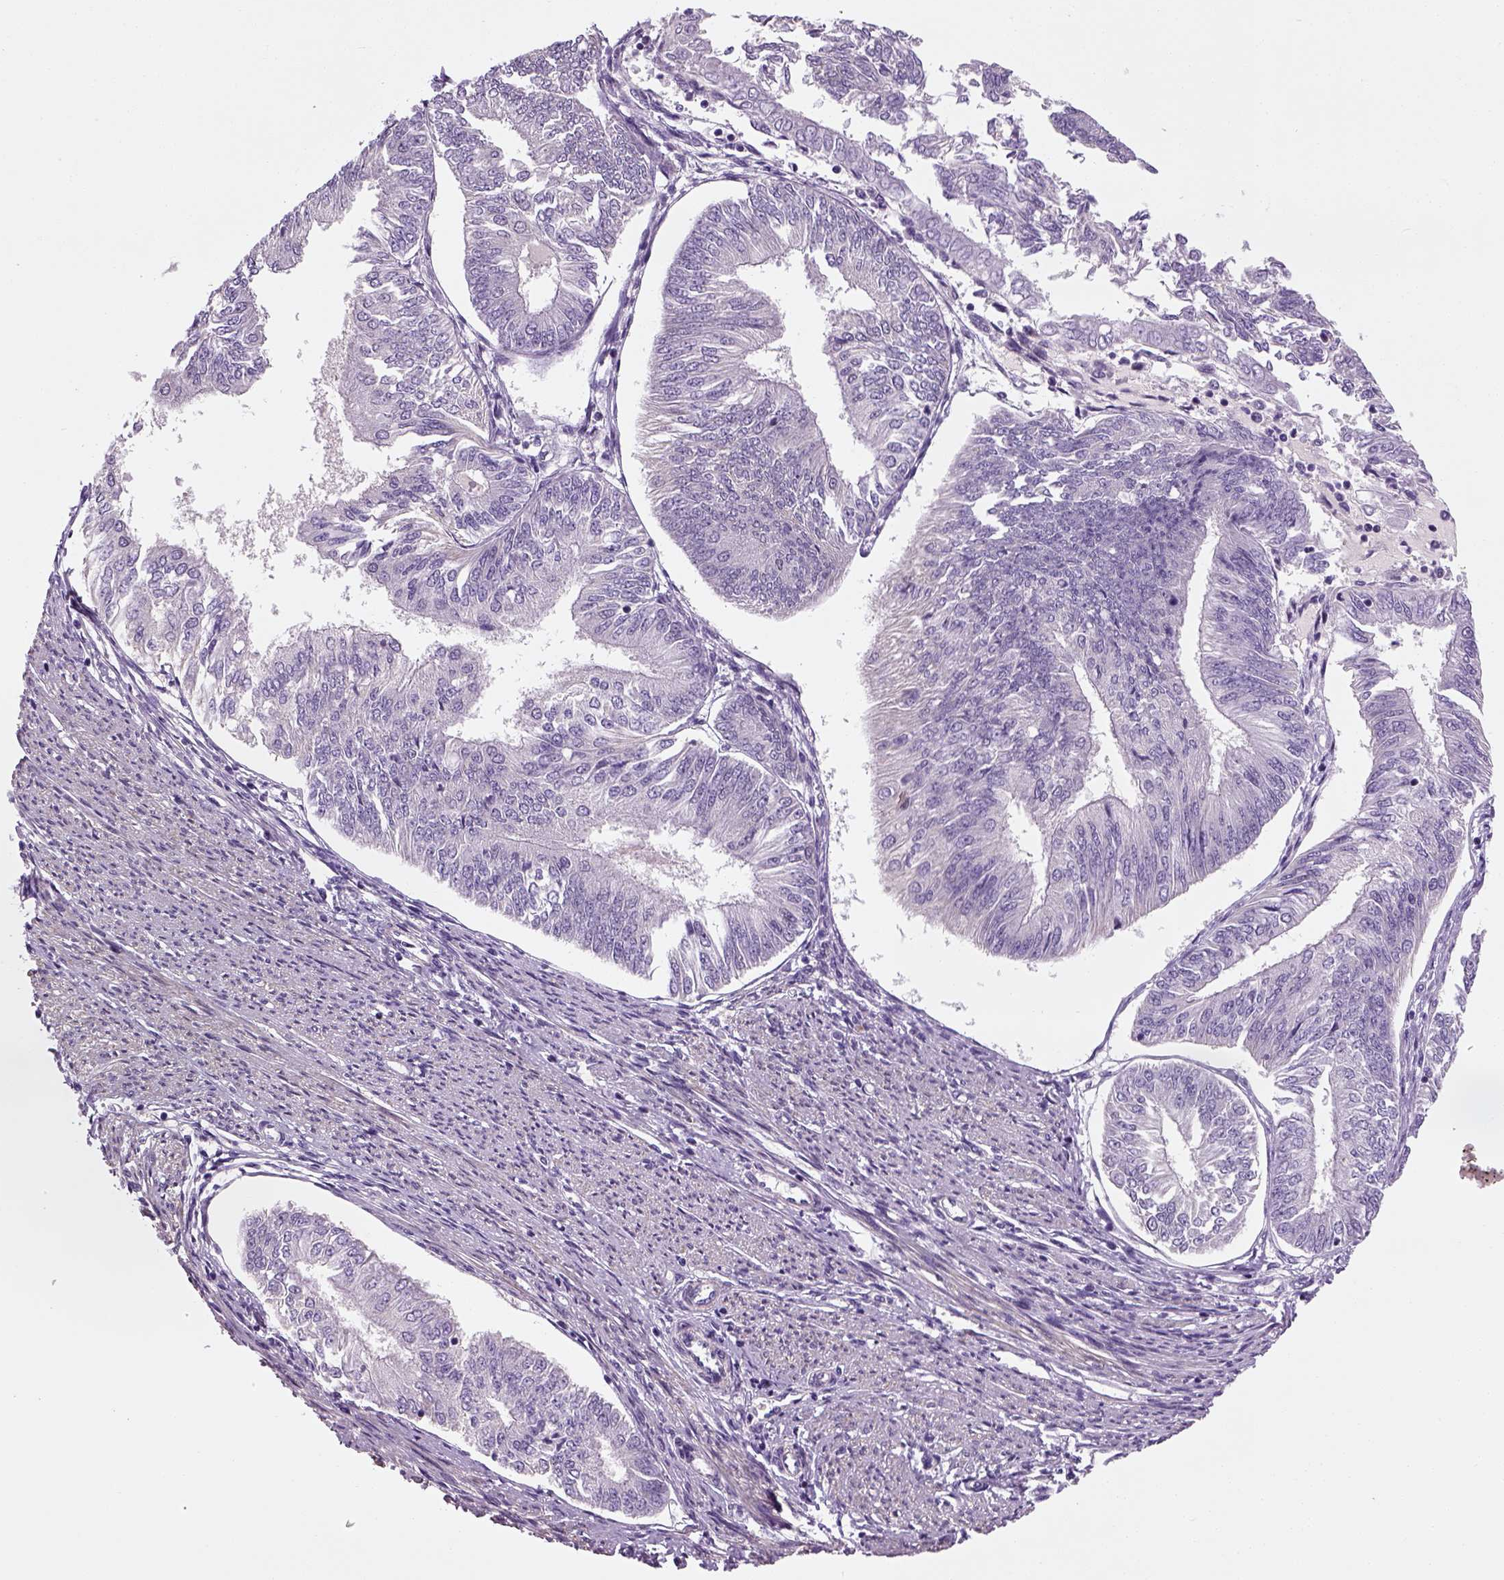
{"staining": {"intensity": "negative", "quantity": "none", "location": "none"}, "tissue": "endometrial cancer", "cell_type": "Tumor cells", "image_type": "cancer", "snomed": [{"axis": "morphology", "description": "Adenocarcinoma, NOS"}, {"axis": "topography", "description": "Endometrium"}], "caption": "Protein analysis of endometrial cancer (adenocarcinoma) demonstrates no significant expression in tumor cells. The staining was performed using DAB (3,3'-diaminobenzidine) to visualize the protein expression in brown, while the nuclei were stained in blue with hematoxylin (Magnification: 20x).", "gene": "ELOVL3", "patient": {"sex": "female", "age": 58}}